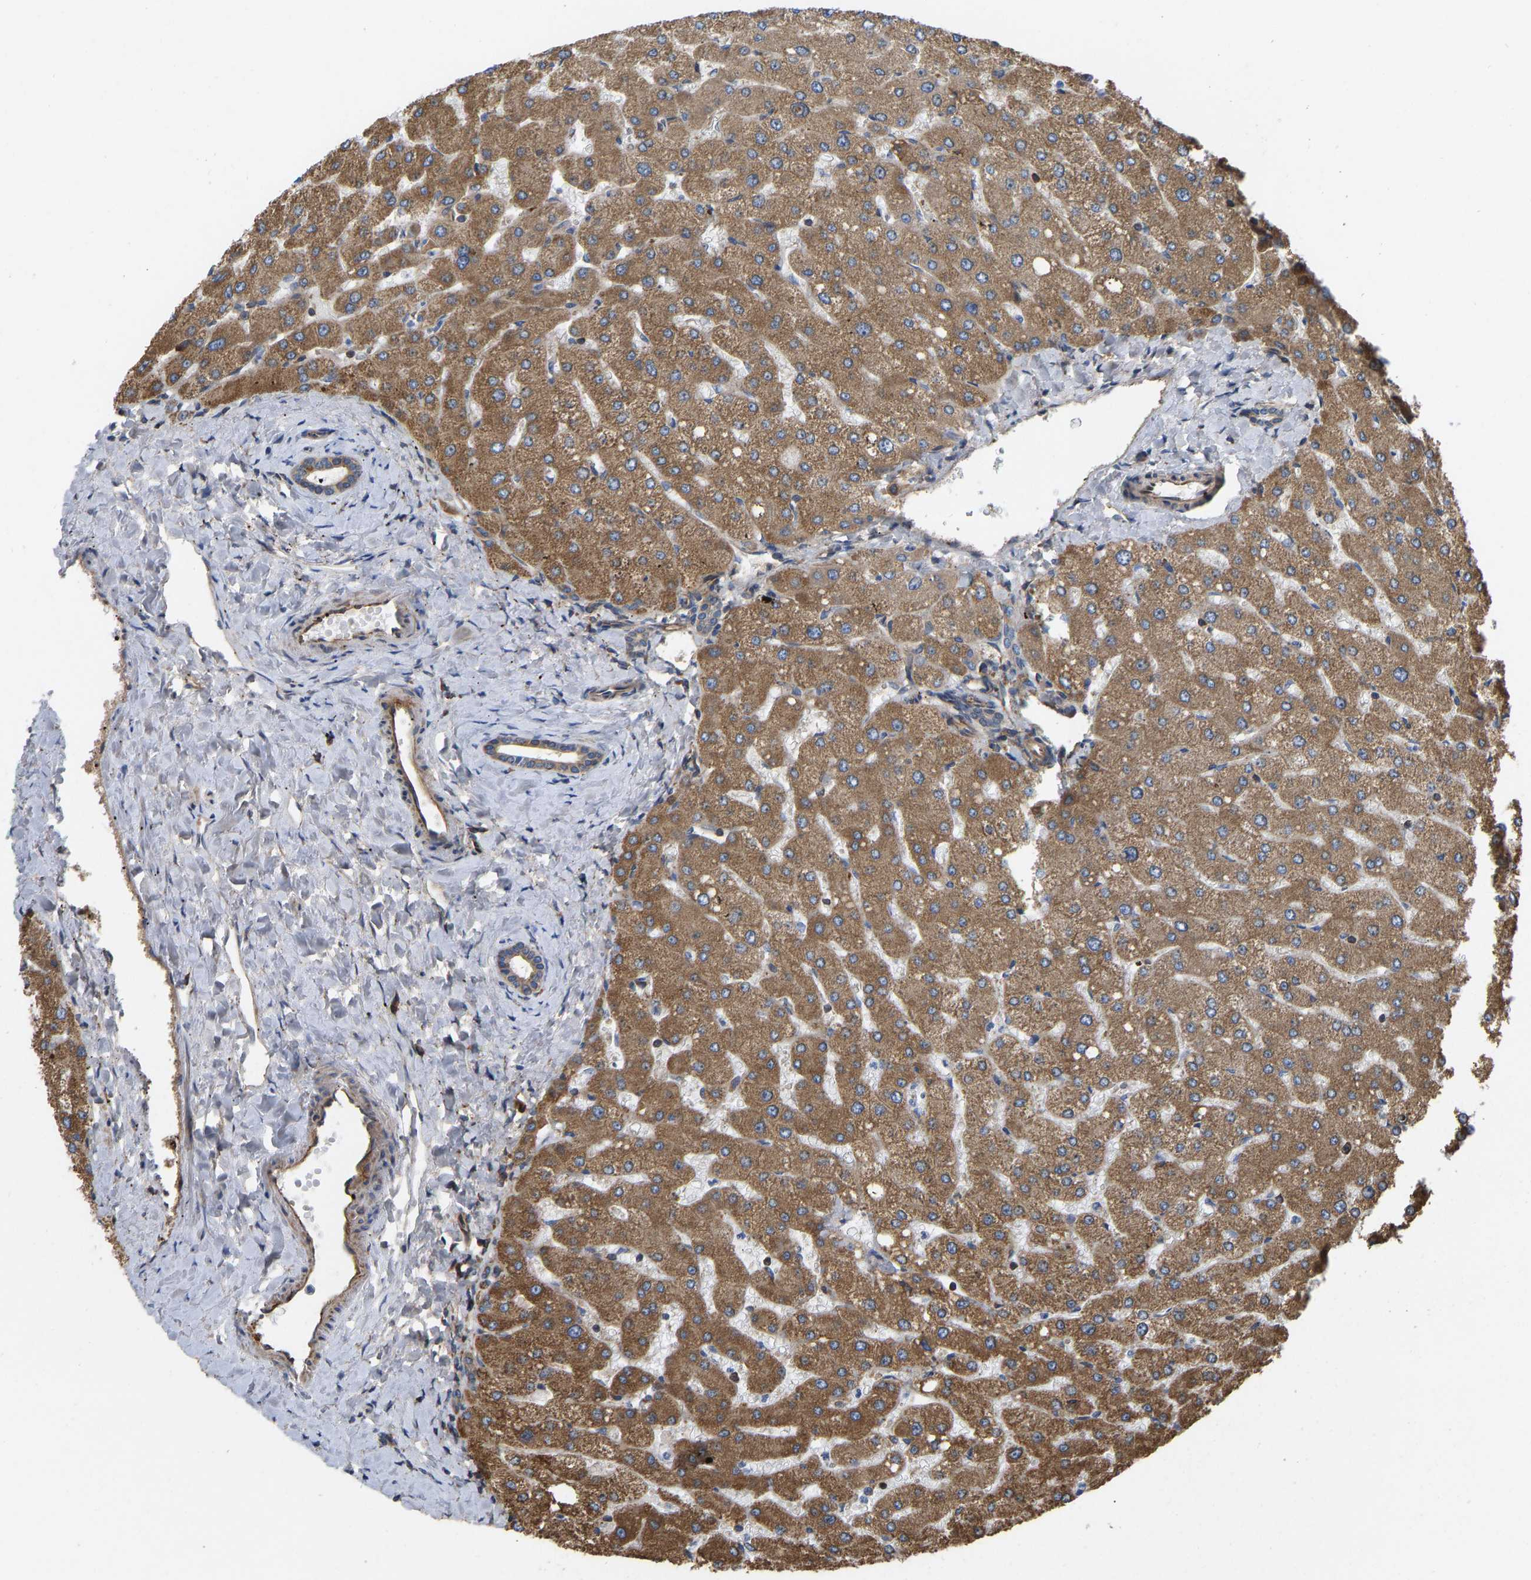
{"staining": {"intensity": "moderate", "quantity": ">75%", "location": "cytoplasmic/membranous"}, "tissue": "liver", "cell_type": "Cholangiocytes", "image_type": "normal", "snomed": [{"axis": "morphology", "description": "Normal tissue, NOS"}, {"axis": "topography", "description": "Liver"}], "caption": "Moderate cytoplasmic/membranous staining for a protein is appreciated in approximately >75% of cholangiocytes of normal liver using immunohistochemistry.", "gene": "RASGRF2", "patient": {"sex": "male", "age": 55}}